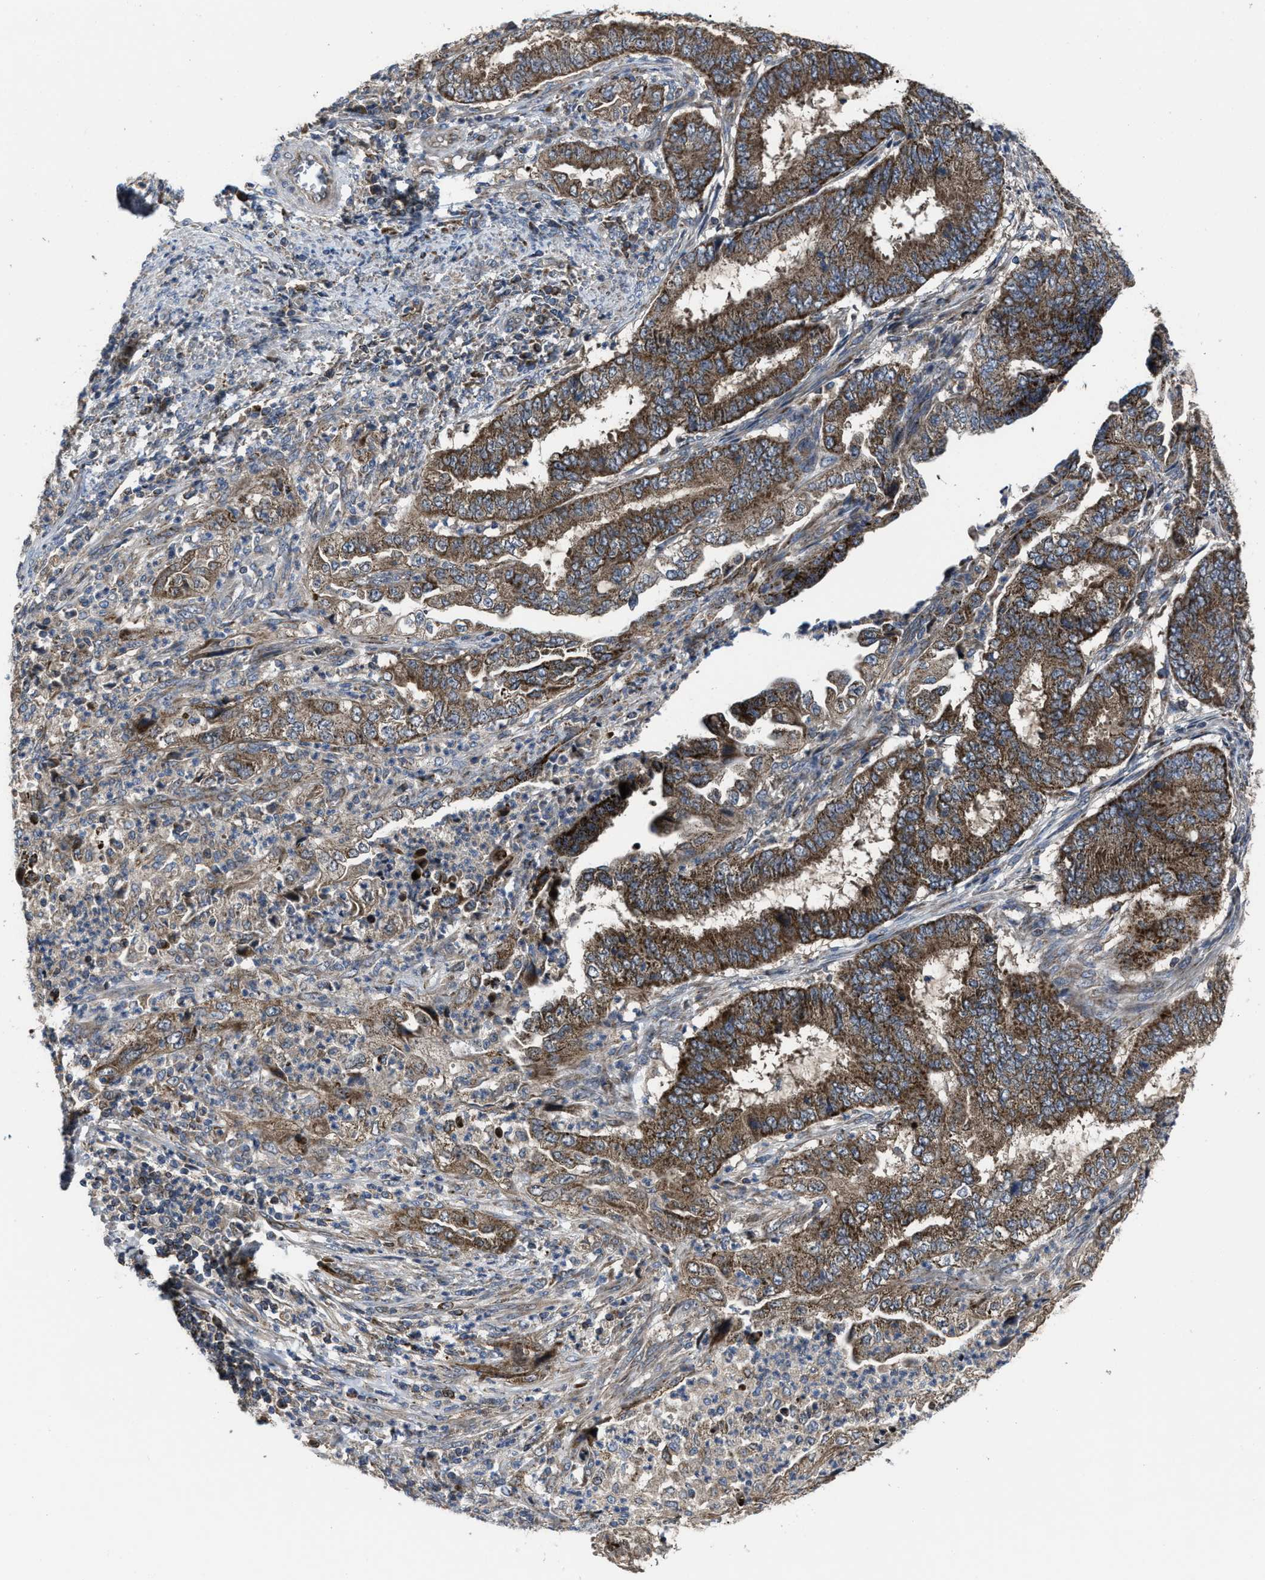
{"staining": {"intensity": "moderate", "quantity": ">75%", "location": "cytoplasmic/membranous"}, "tissue": "endometrial cancer", "cell_type": "Tumor cells", "image_type": "cancer", "snomed": [{"axis": "morphology", "description": "Adenocarcinoma, NOS"}, {"axis": "topography", "description": "Endometrium"}], "caption": "Human adenocarcinoma (endometrial) stained for a protein (brown) shows moderate cytoplasmic/membranous positive expression in about >75% of tumor cells.", "gene": "PASK", "patient": {"sex": "female", "age": 51}}